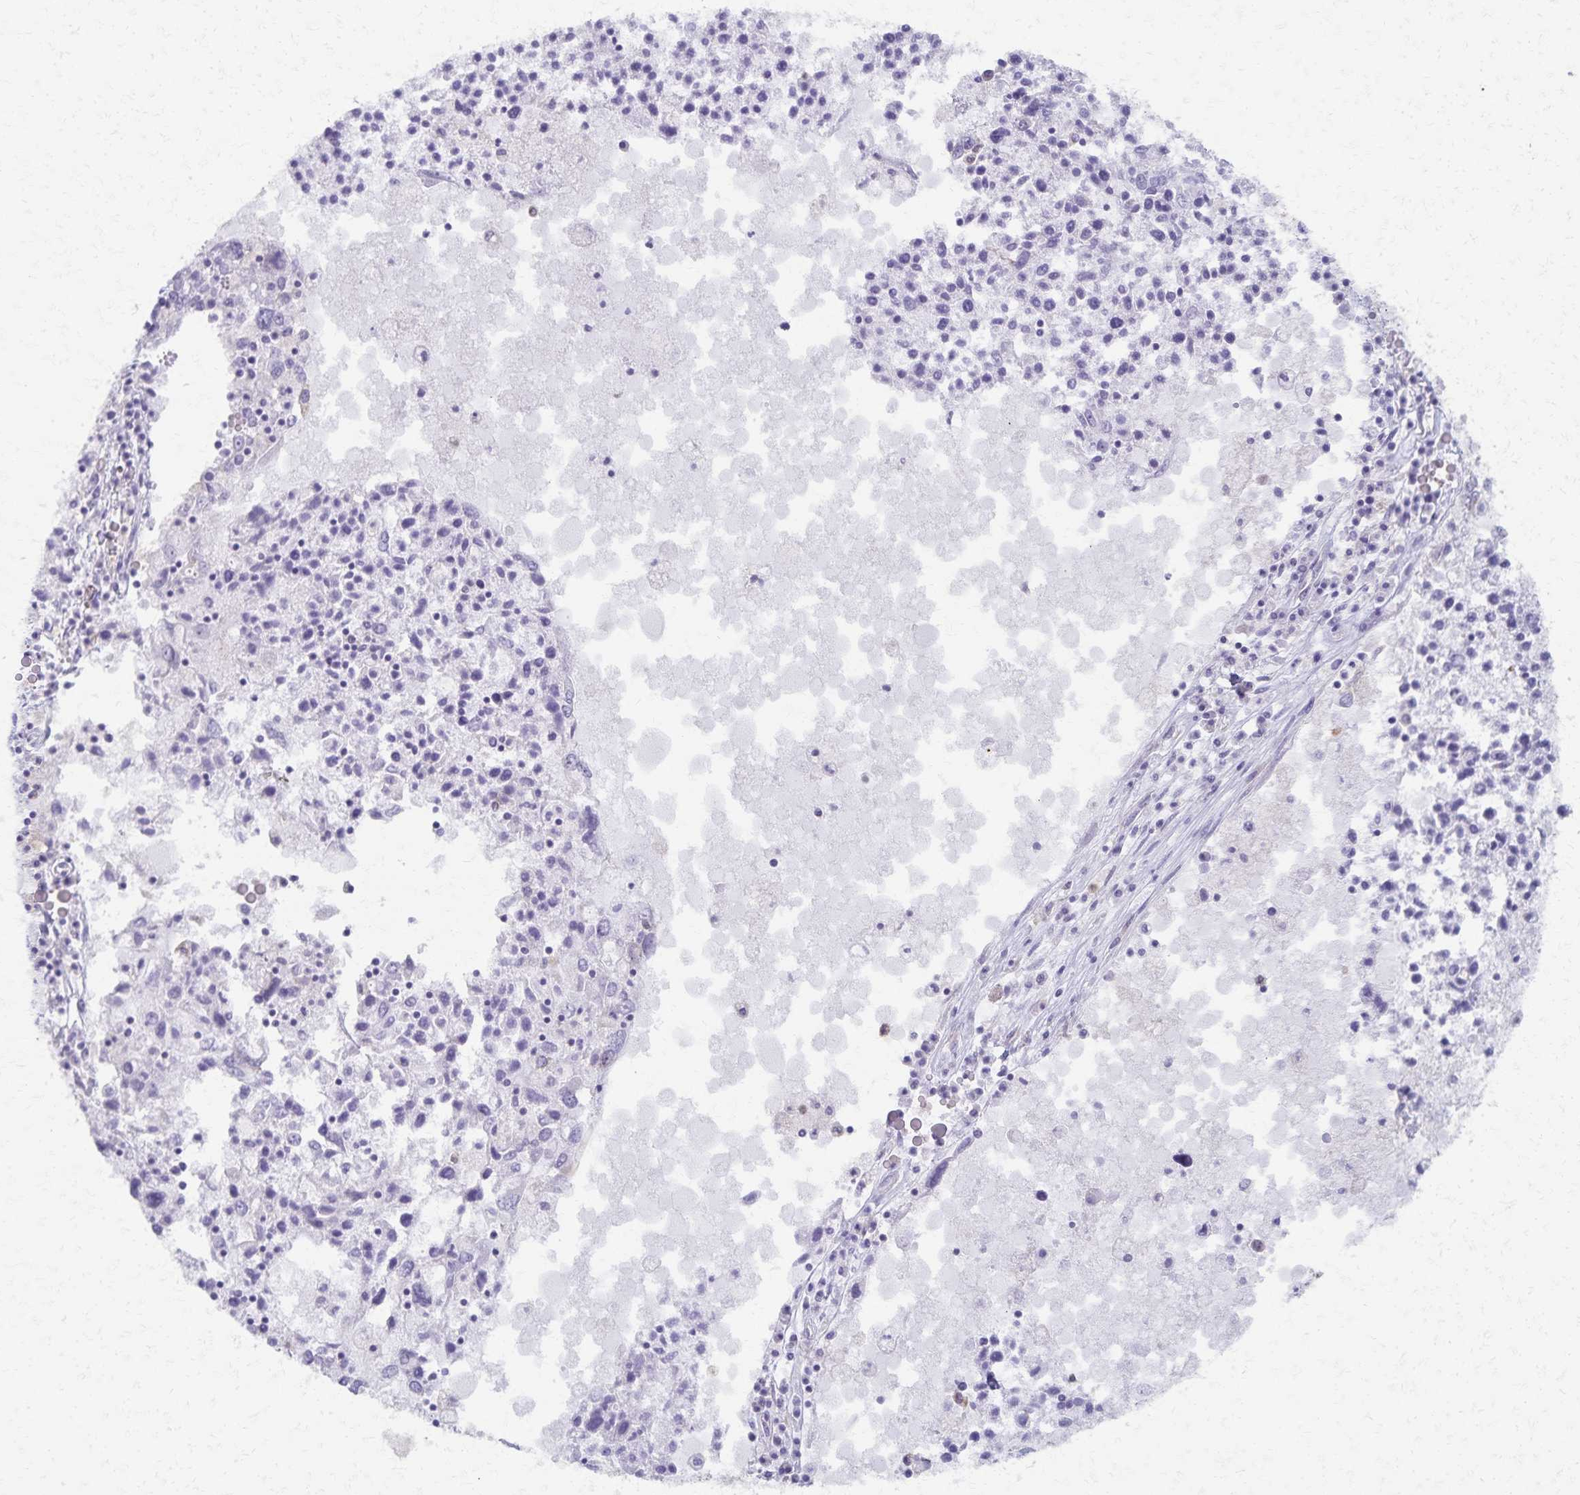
{"staining": {"intensity": "negative", "quantity": "none", "location": "none"}, "tissue": "ovarian cancer", "cell_type": "Tumor cells", "image_type": "cancer", "snomed": [{"axis": "morphology", "description": "Carcinoma, endometroid"}, {"axis": "topography", "description": "Ovary"}], "caption": "An IHC histopathology image of ovarian endometroid carcinoma is shown. There is no staining in tumor cells of ovarian endometroid carcinoma.", "gene": "KISS1", "patient": {"sex": "female", "age": 62}}